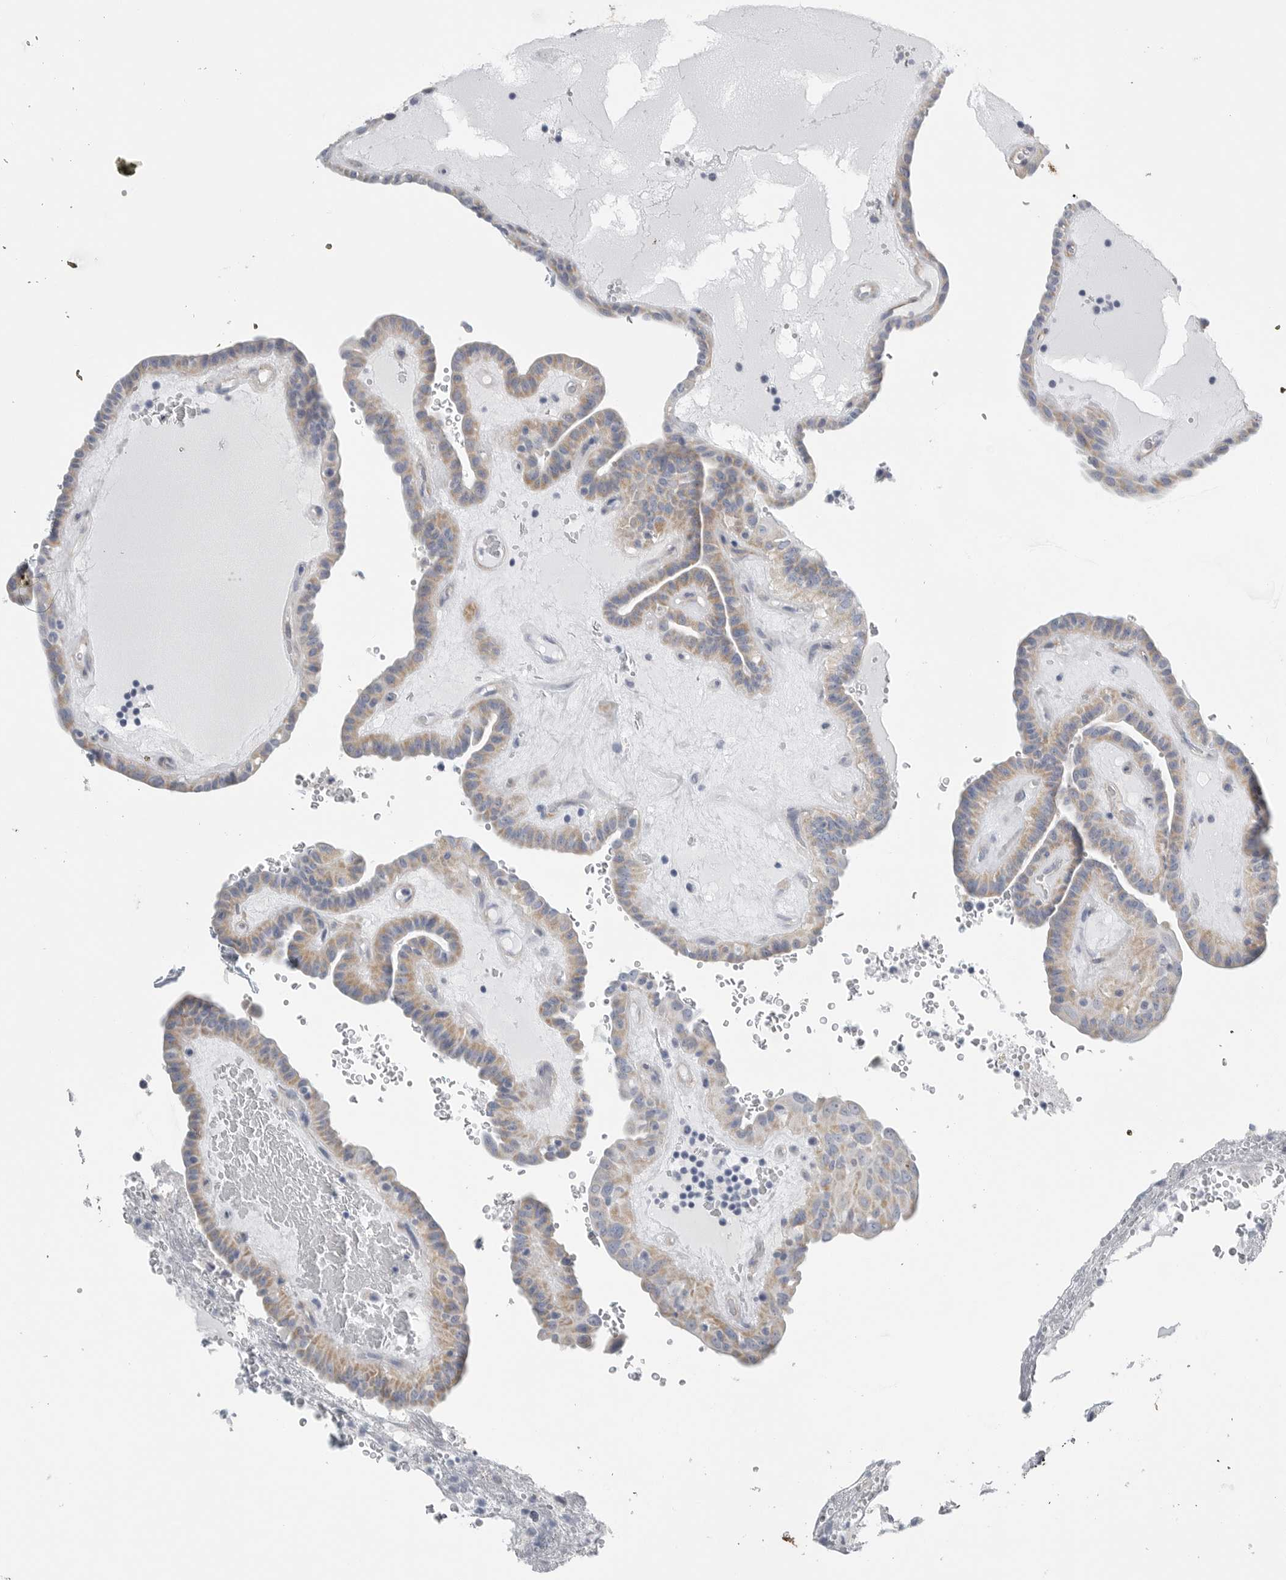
{"staining": {"intensity": "weak", "quantity": ">75%", "location": "cytoplasmic/membranous"}, "tissue": "thyroid cancer", "cell_type": "Tumor cells", "image_type": "cancer", "snomed": [{"axis": "morphology", "description": "Papillary adenocarcinoma, NOS"}, {"axis": "topography", "description": "Thyroid gland"}], "caption": "Thyroid cancer was stained to show a protein in brown. There is low levels of weak cytoplasmic/membranous expression in approximately >75% of tumor cells.", "gene": "TNR", "patient": {"sex": "male", "age": 77}}